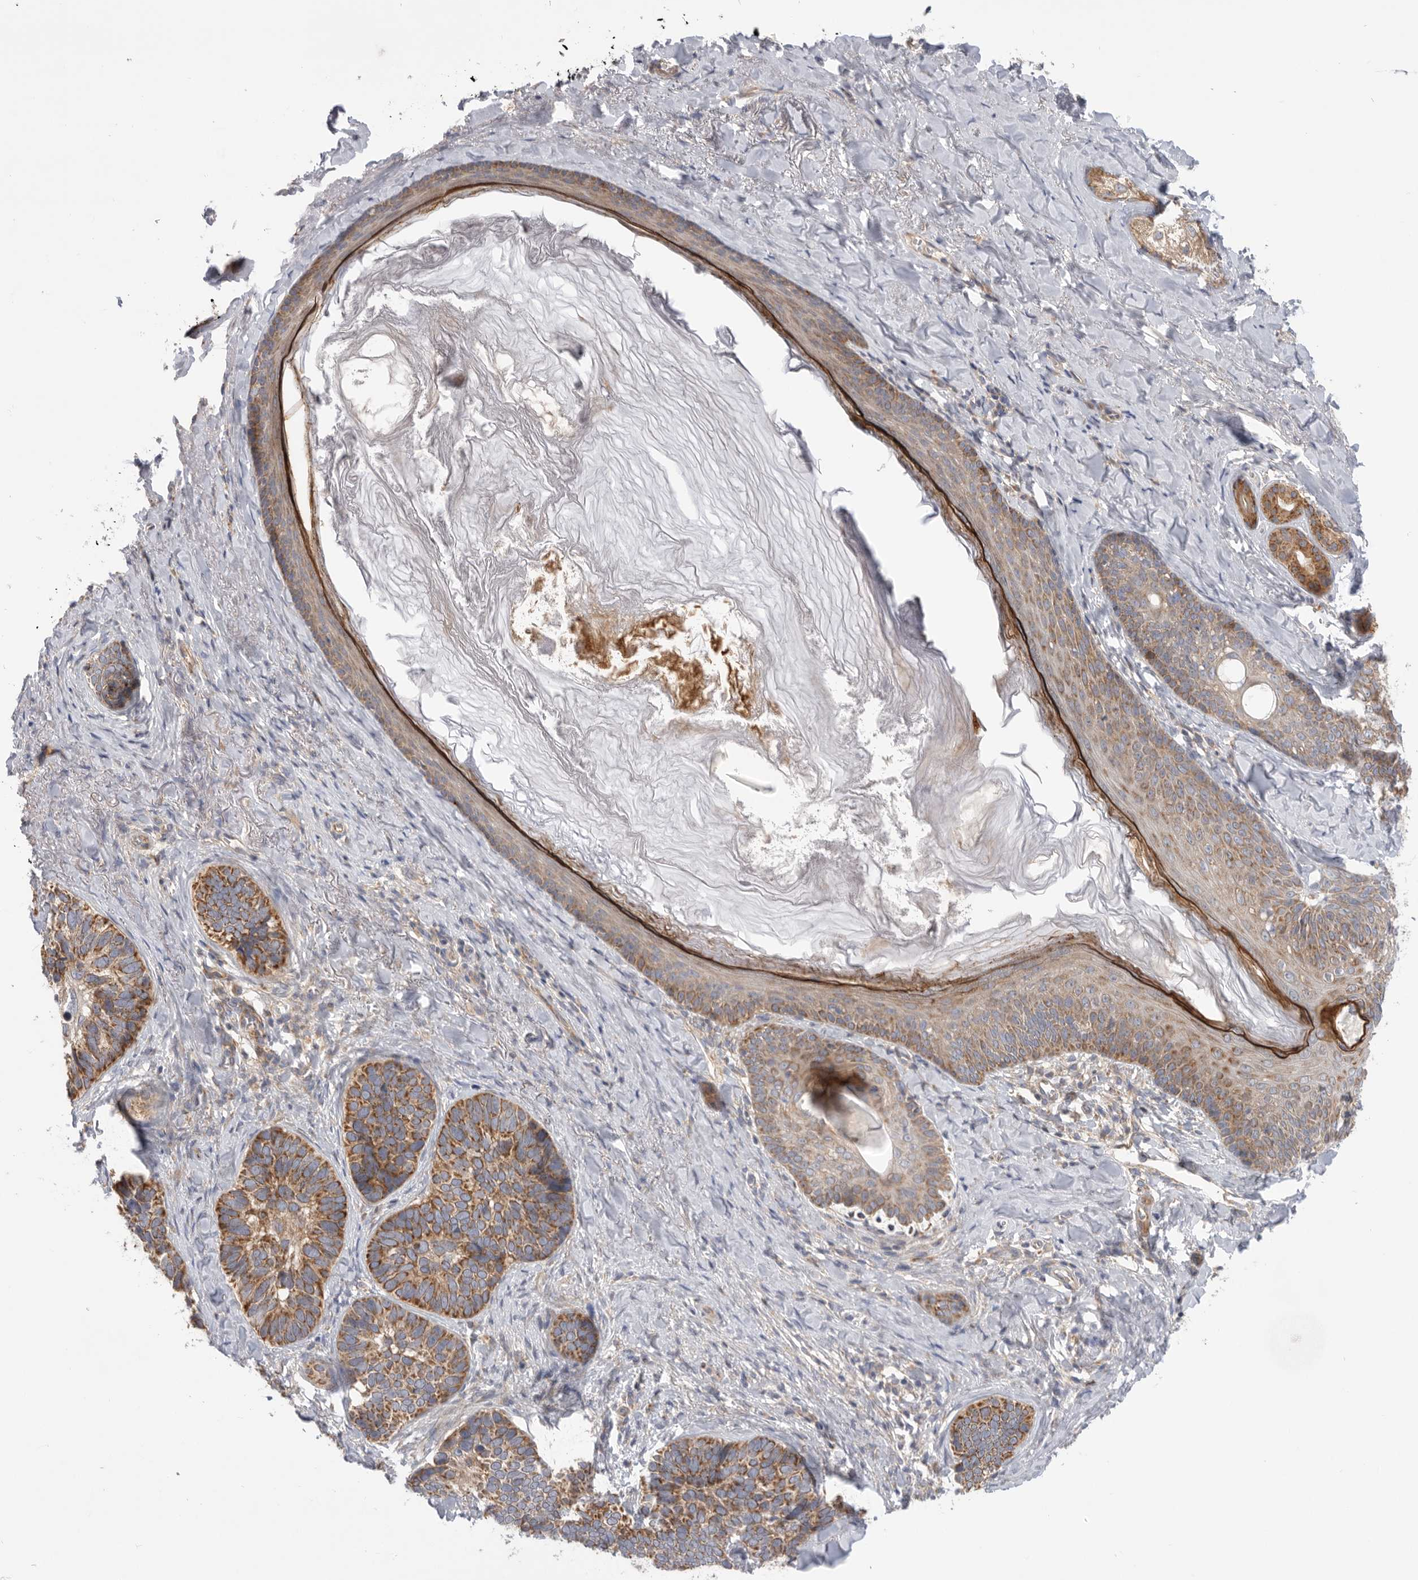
{"staining": {"intensity": "moderate", "quantity": ">75%", "location": "cytoplasmic/membranous"}, "tissue": "skin cancer", "cell_type": "Tumor cells", "image_type": "cancer", "snomed": [{"axis": "morphology", "description": "Basal cell carcinoma"}, {"axis": "topography", "description": "Skin"}], "caption": "A histopathology image showing moderate cytoplasmic/membranous expression in approximately >75% of tumor cells in skin basal cell carcinoma, as visualized by brown immunohistochemical staining.", "gene": "MTFR1L", "patient": {"sex": "male", "age": 62}}